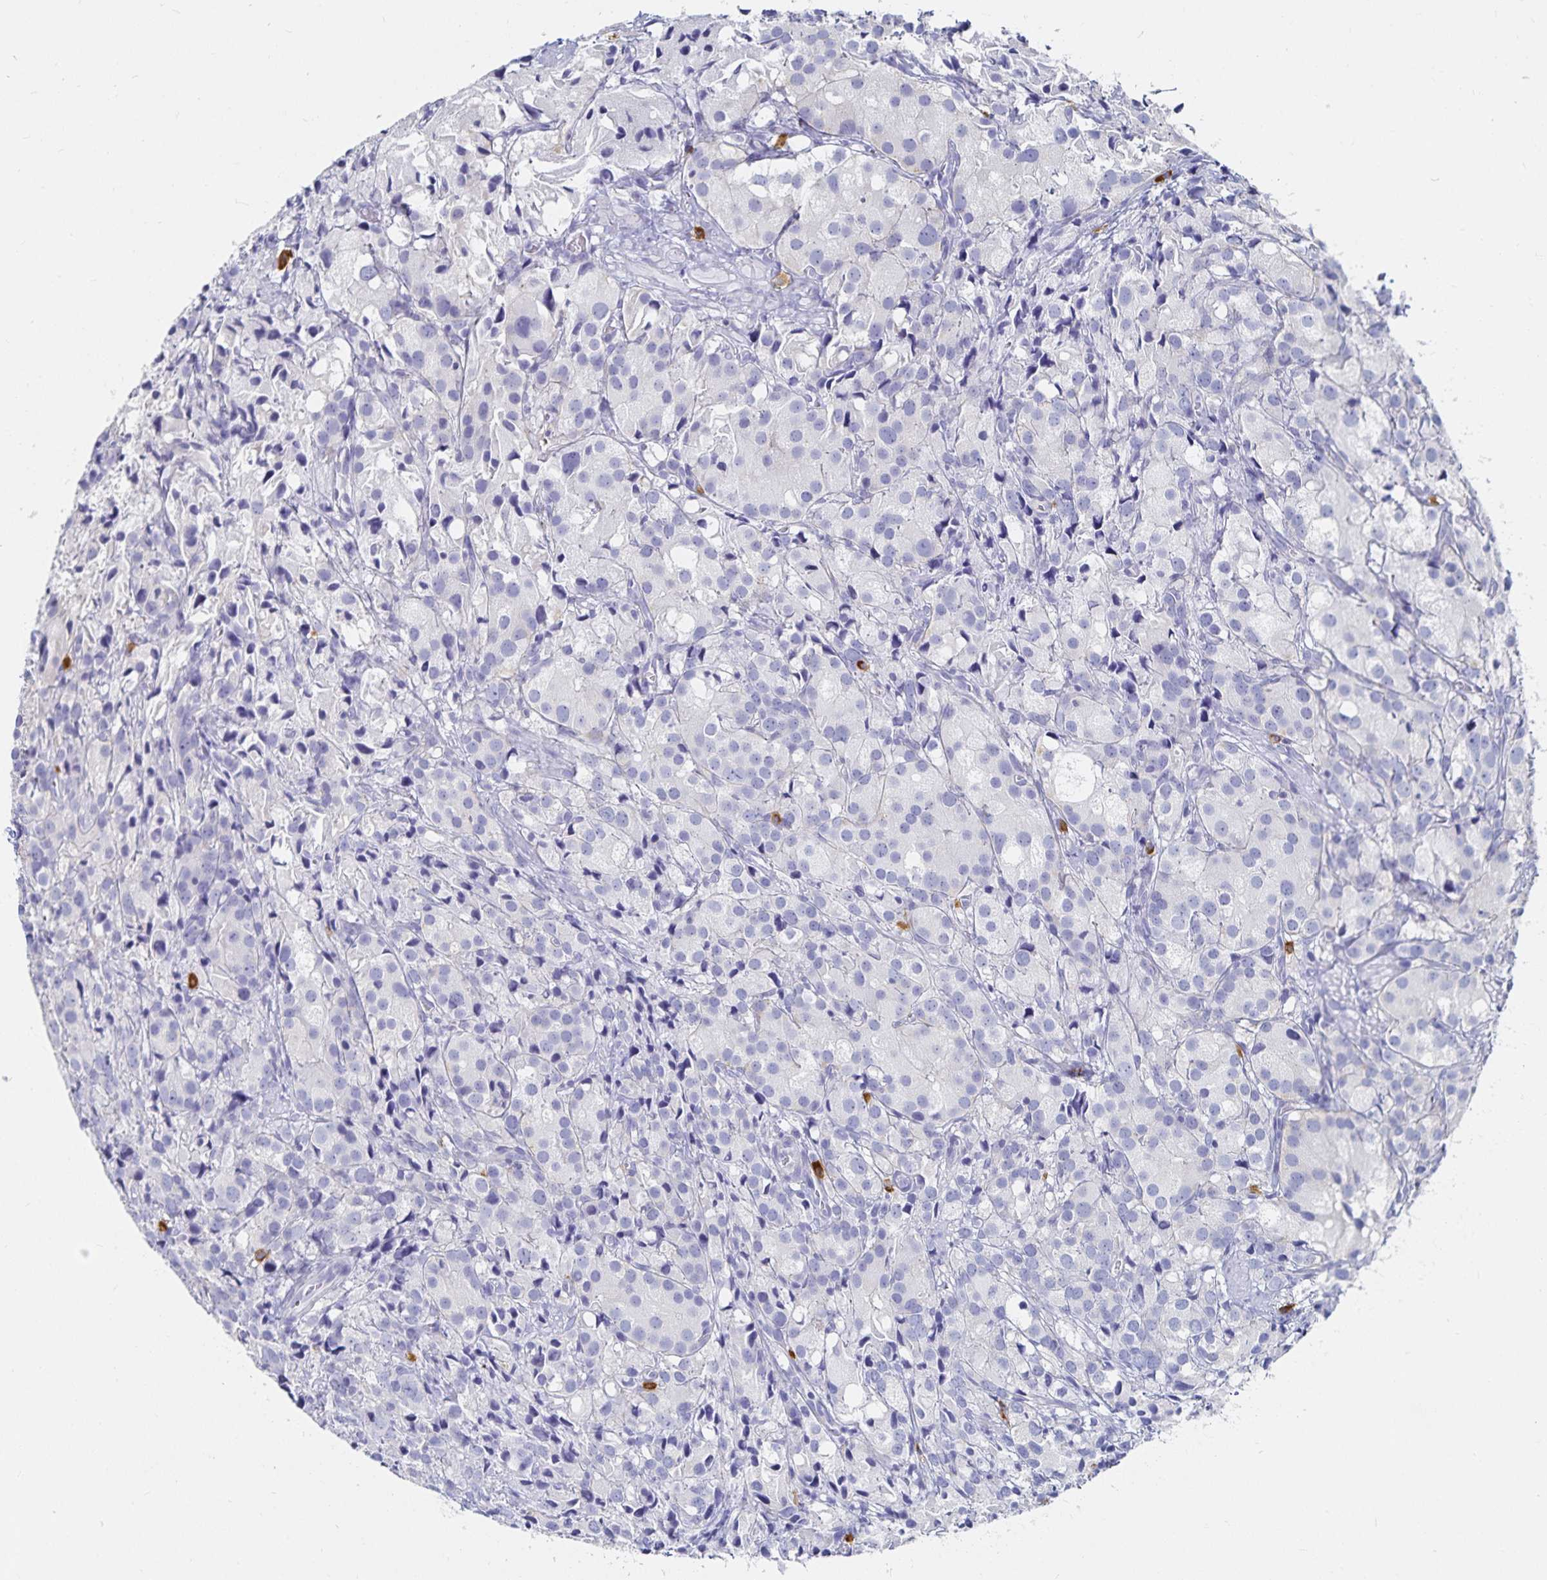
{"staining": {"intensity": "negative", "quantity": "none", "location": "none"}, "tissue": "prostate cancer", "cell_type": "Tumor cells", "image_type": "cancer", "snomed": [{"axis": "morphology", "description": "Adenocarcinoma, High grade"}, {"axis": "topography", "description": "Prostate"}], "caption": "Tumor cells show no significant positivity in prostate high-grade adenocarcinoma. The staining is performed using DAB brown chromogen with nuclei counter-stained in using hematoxylin.", "gene": "TNIP1", "patient": {"sex": "male", "age": 86}}